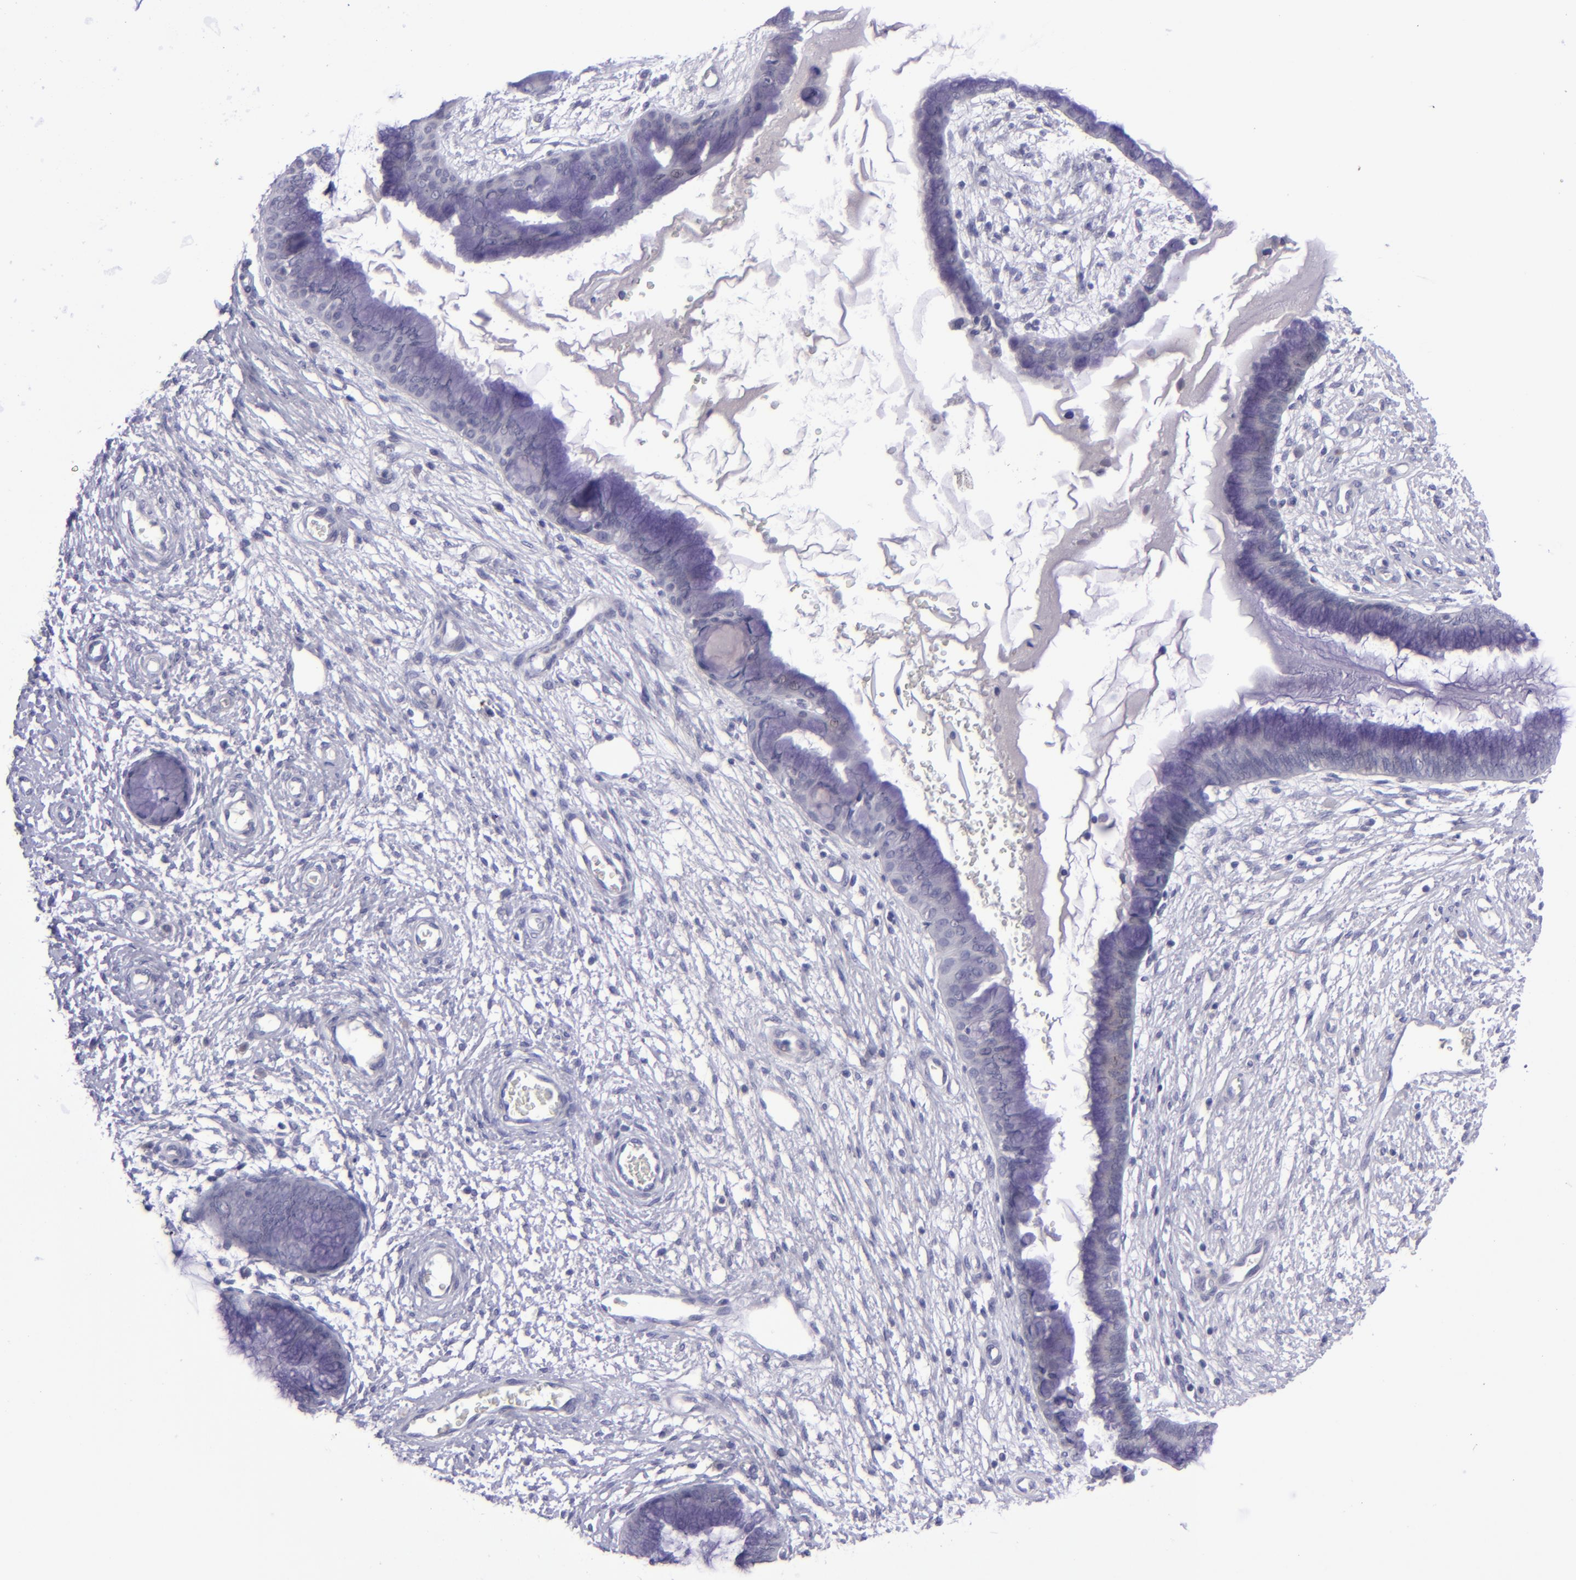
{"staining": {"intensity": "negative", "quantity": "none", "location": "none"}, "tissue": "cervix", "cell_type": "Glandular cells", "image_type": "normal", "snomed": [{"axis": "morphology", "description": "Normal tissue, NOS"}, {"axis": "topography", "description": "Cervix"}], "caption": "This micrograph is of benign cervix stained with immunohistochemistry (IHC) to label a protein in brown with the nuclei are counter-stained blue. There is no staining in glandular cells. (DAB (3,3'-diaminobenzidine) immunohistochemistry (IHC) visualized using brightfield microscopy, high magnification).", "gene": "POU2F2", "patient": {"sex": "female", "age": 55}}